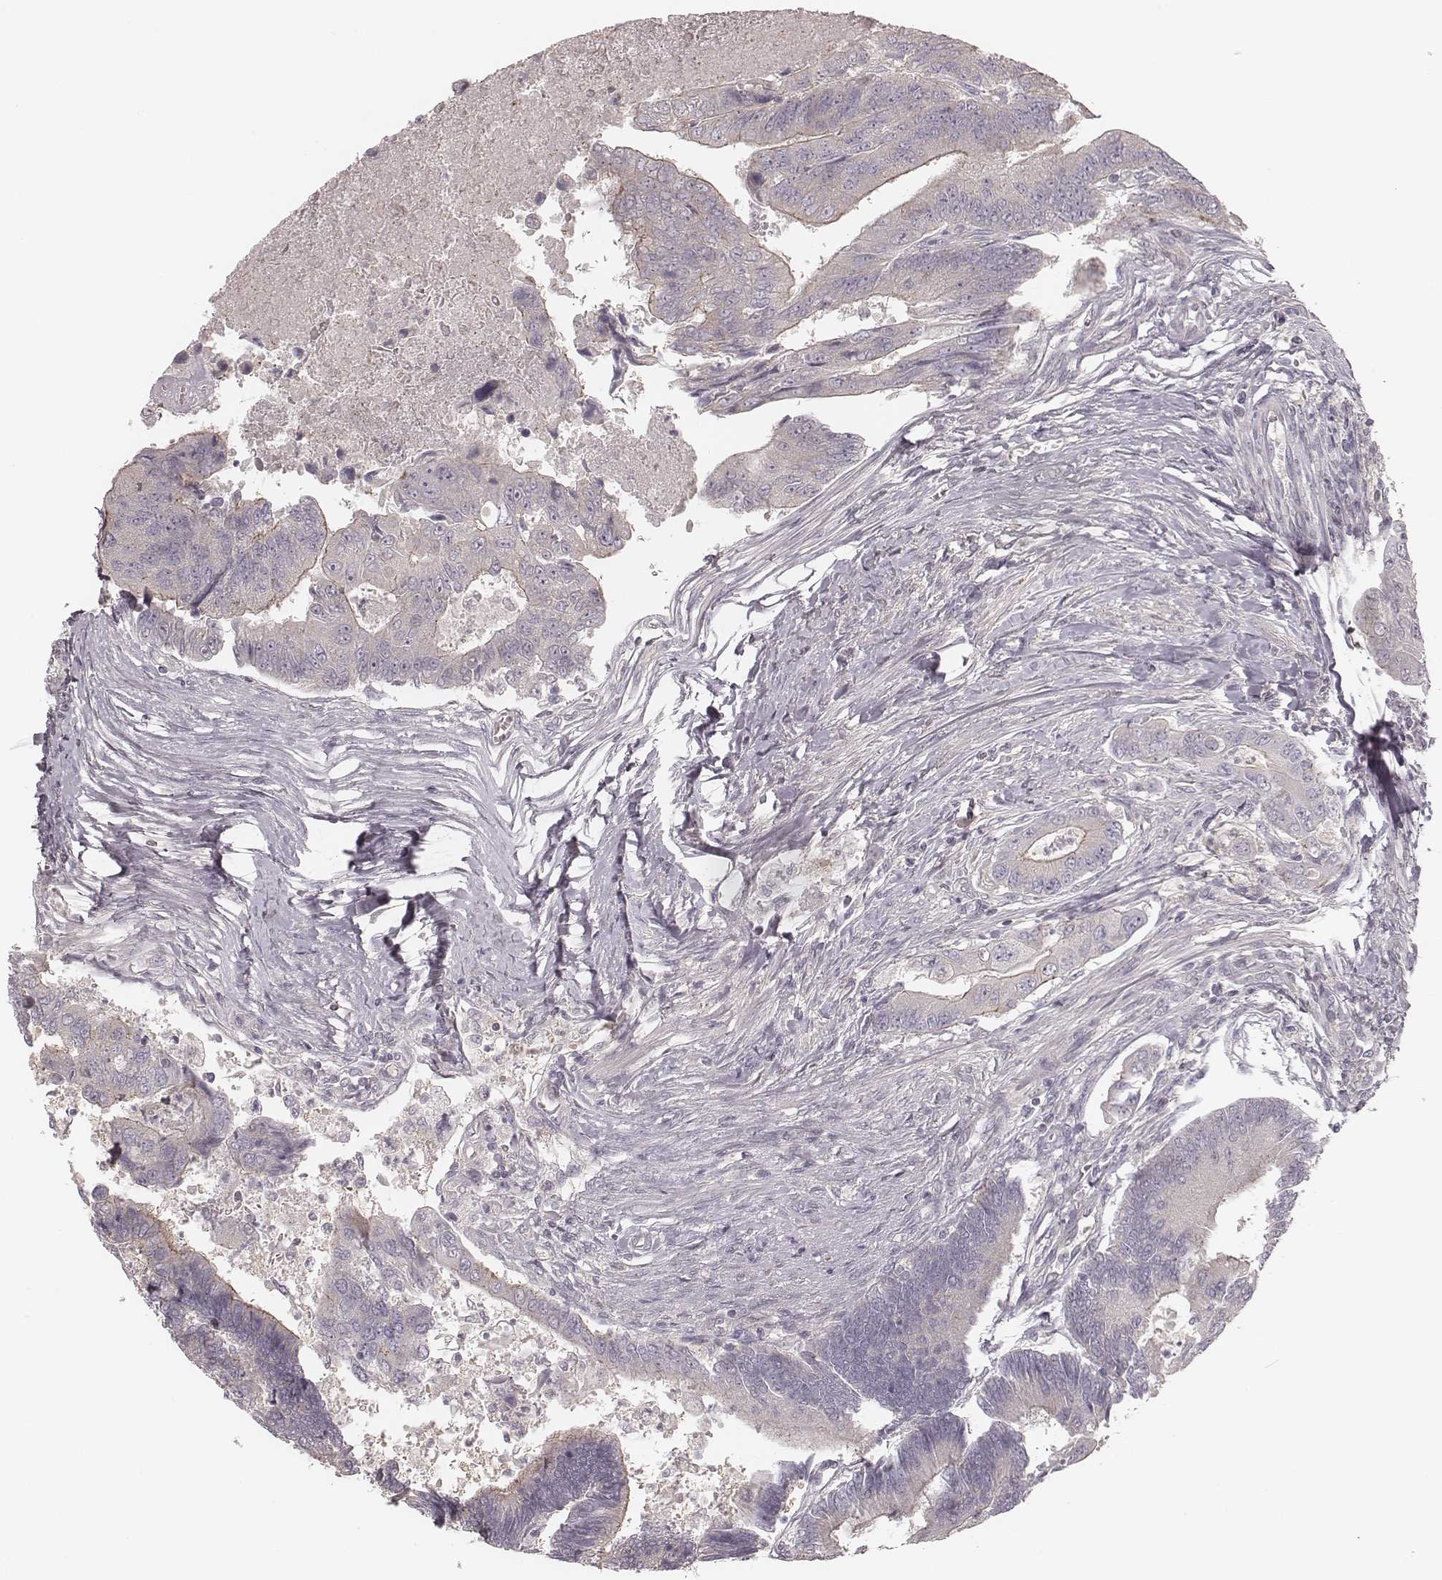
{"staining": {"intensity": "negative", "quantity": "none", "location": "none"}, "tissue": "colorectal cancer", "cell_type": "Tumor cells", "image_type": "cancer", "snomed": [{"axis": "morphology", "description": "Adenocarcinoma, NOS"}, {"axis": "topography", "description": "Colon"}], "caption": "Micrograph shows no protein positivity in tumor cells of colorectal adenocarcinoma tissue.", "gene": "TDRD5", "patient": {"sex": "female", "age": 67}}